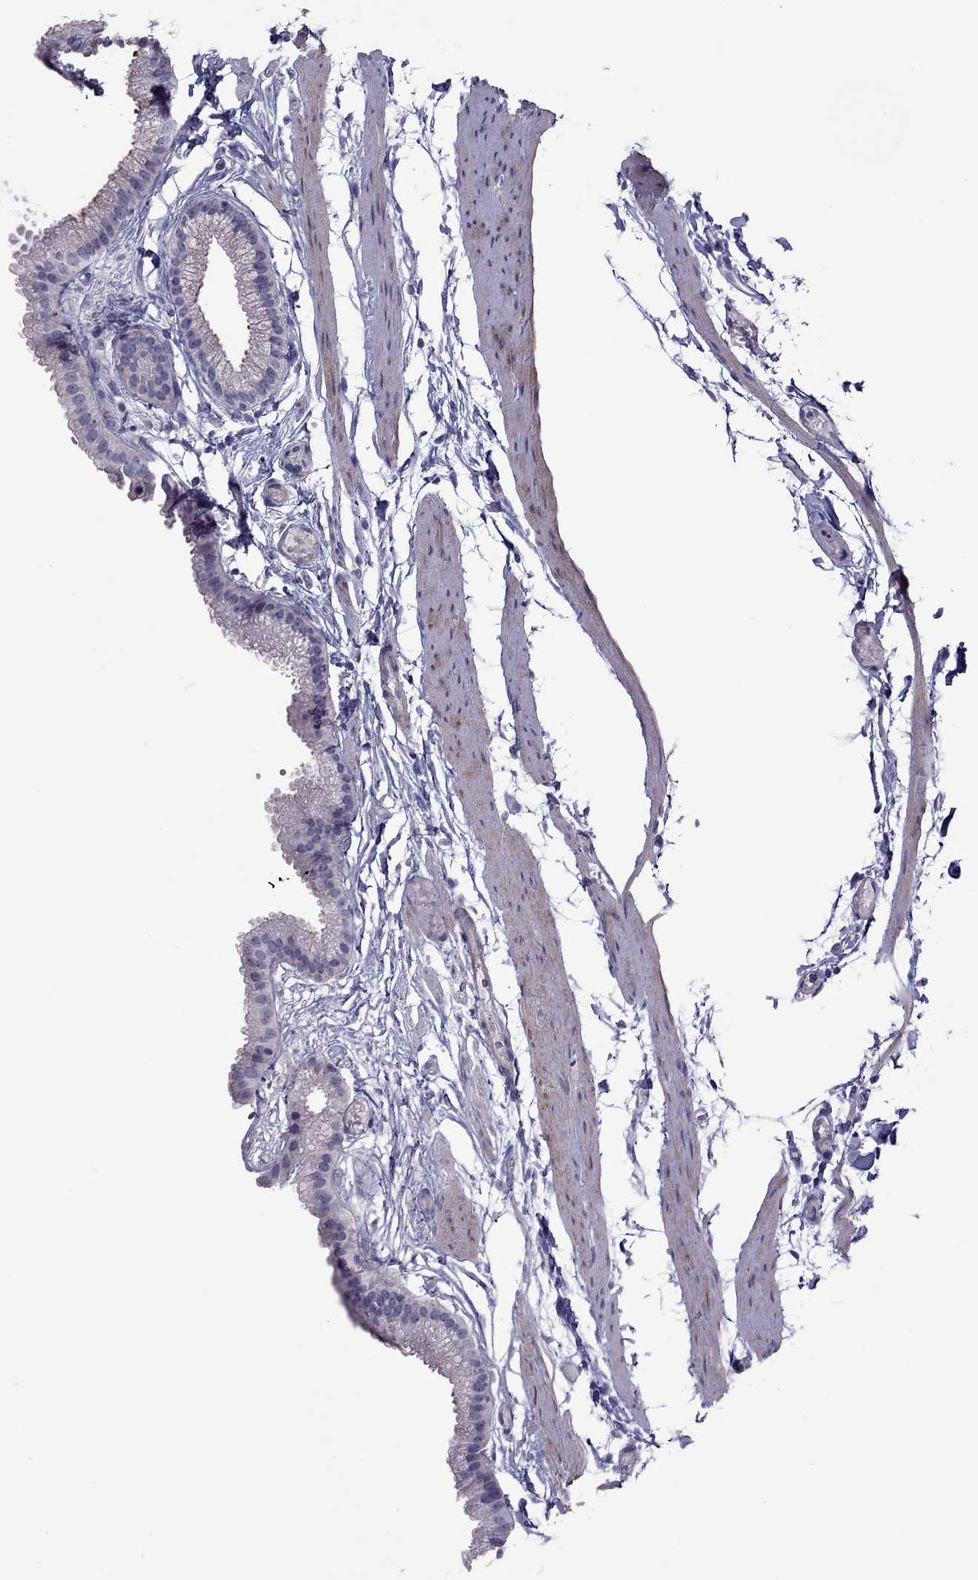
{"staining": {"intensity": "negative", "quantity": "none", "location": "none"}, "tissue": "gallbladder", "cell_type": "Glandular cells", "image_type": "normal", "snomed": [{"axis": "morphology", "description": "Normal tissue, NOS"}, {"axis": "topography", "description": "Gallbladder"}], "caption": "A high-resolution image shows IHC staining of unremarkable gallbladder, which displays no significant expression in glandular cells.", "gene": "SLC16A8", "patient": {"sex": "female", "age": 45}}